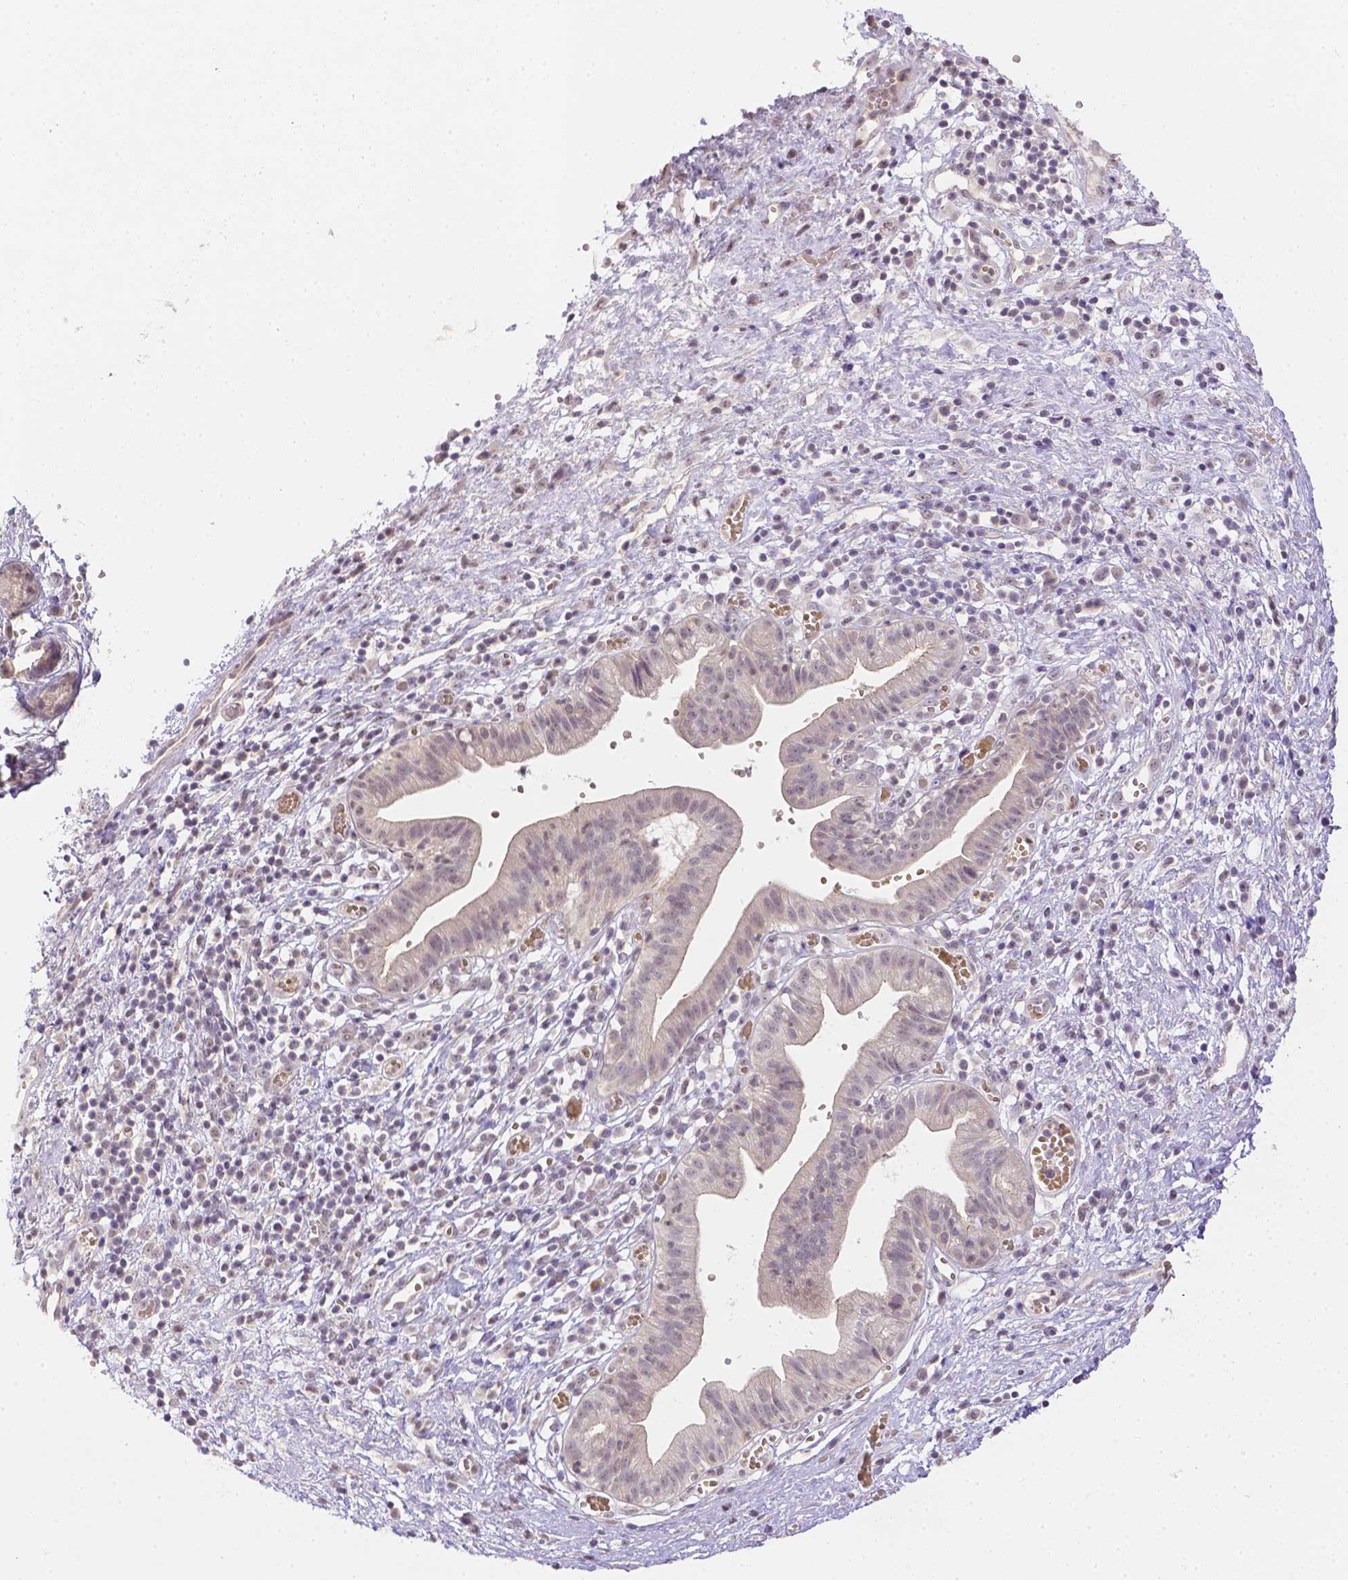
{"staining": {"intensity": "negative", "quantity": "none", "location": "none"}, "tissue": "pancreatic cancer", "cell_type": "Tumor cells", "image_type": "cancer", "snomed": [{"axis": "morphology", "description": "Adenocarcinoma, NOS"}, {"axis": "topography", "description": "Pancreas"}], "caption": "Tumor cells show no significant protein expression in pancreatic cancer (adenocarcinoma).", "gene": "ZNF280B", "patient": {"sex": "female", "age": 73}}